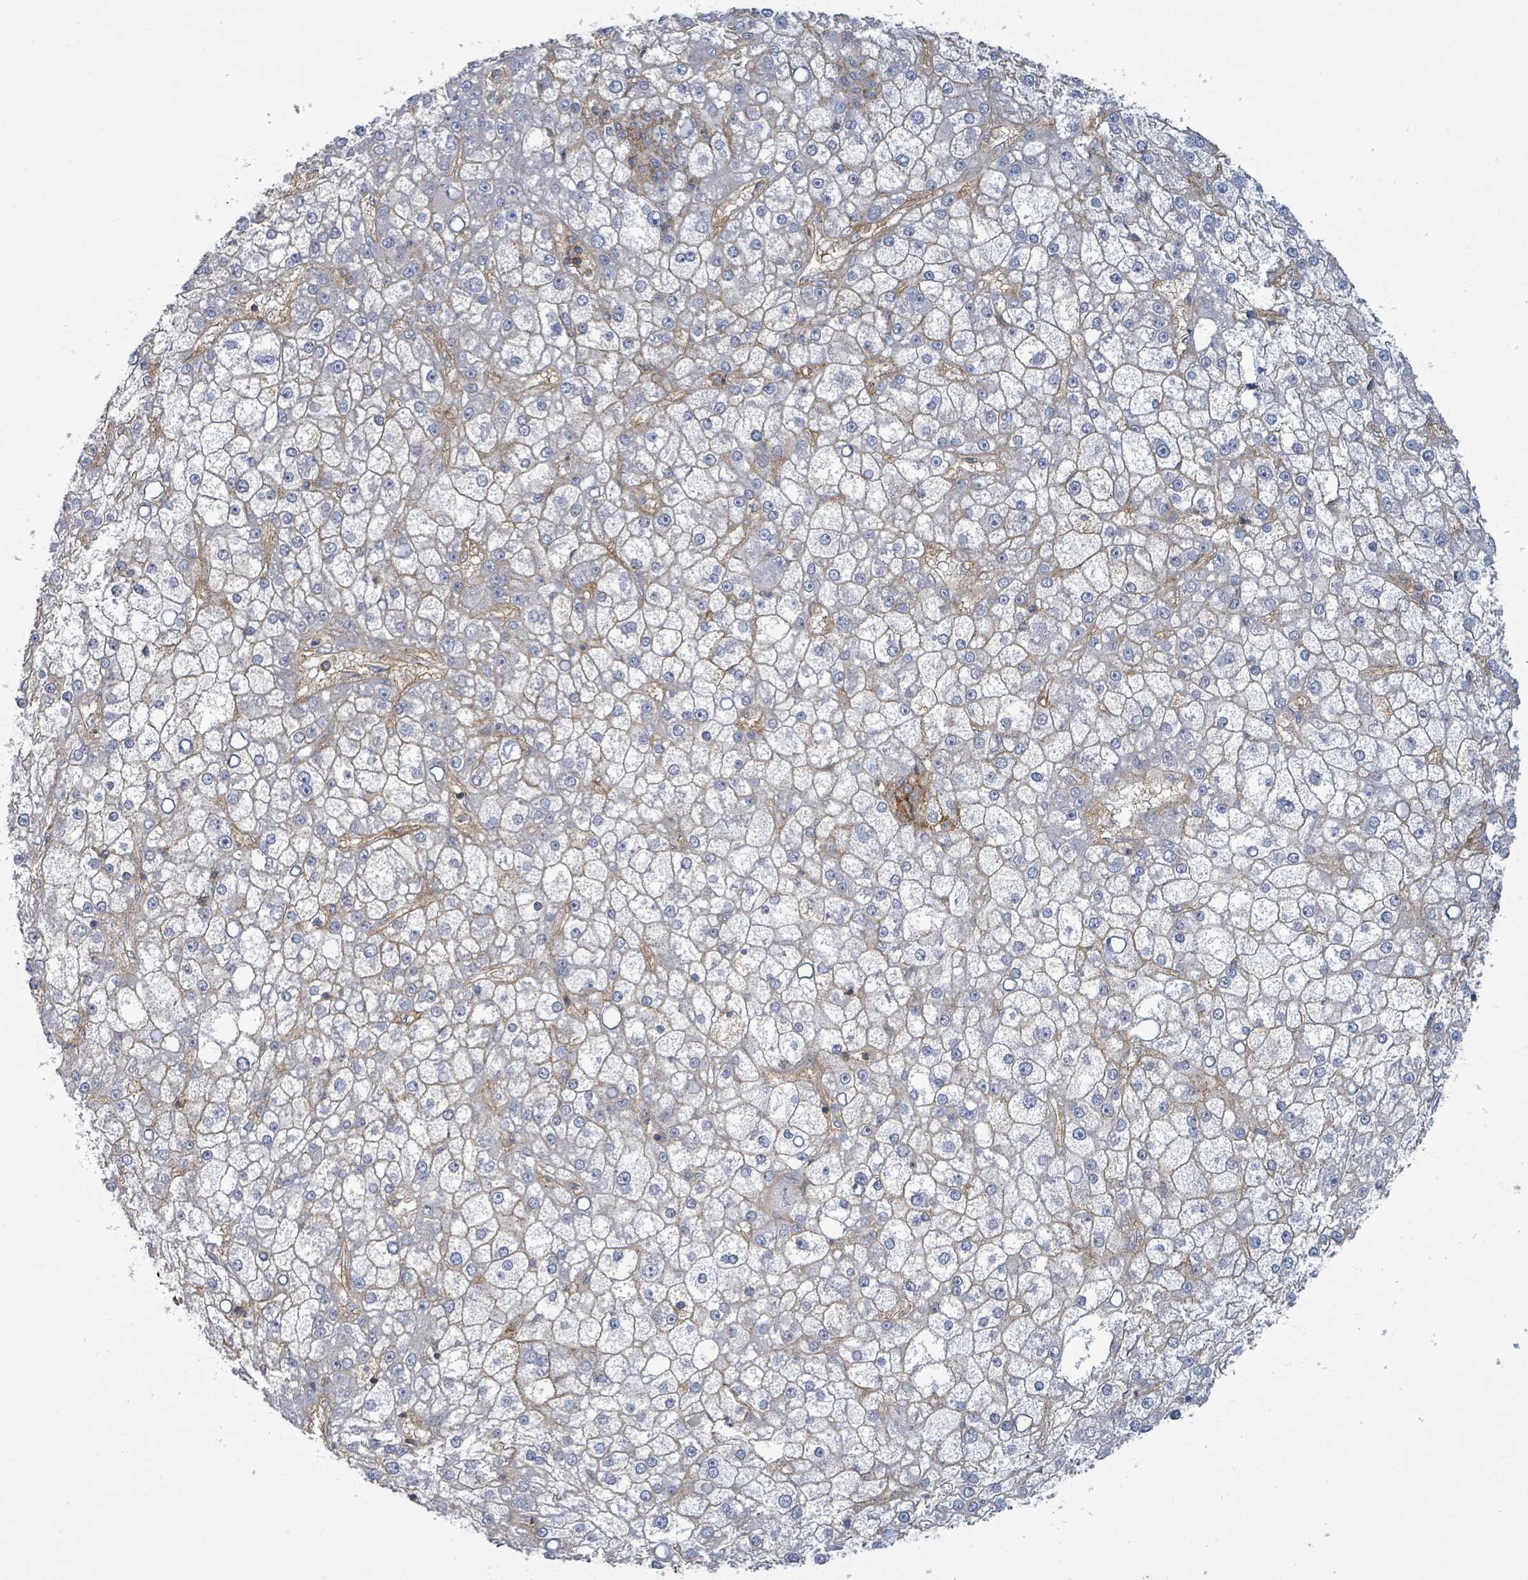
{"staining": {"intensity": "negative", "quantity": "none", "location": "none"}, "tissue": "liver cancer", "cell_type": "Tumor cells", "image_type": "cancer", "snomed": [{"axis": "morphology", "description": "Carcinoma, Hepatocellular, NOS"}, {"axis": "topography", "description": "Liver"}], "caption": "High magnification brightfield microscopy of liver hepatocellular carcinoma stained with DAB (brown) and counterstained with hematoxylin (blue): tumor cells show no significant staining.", "gene": "TNFRSF14", "patient": {"sex": "male", "age": 67}}